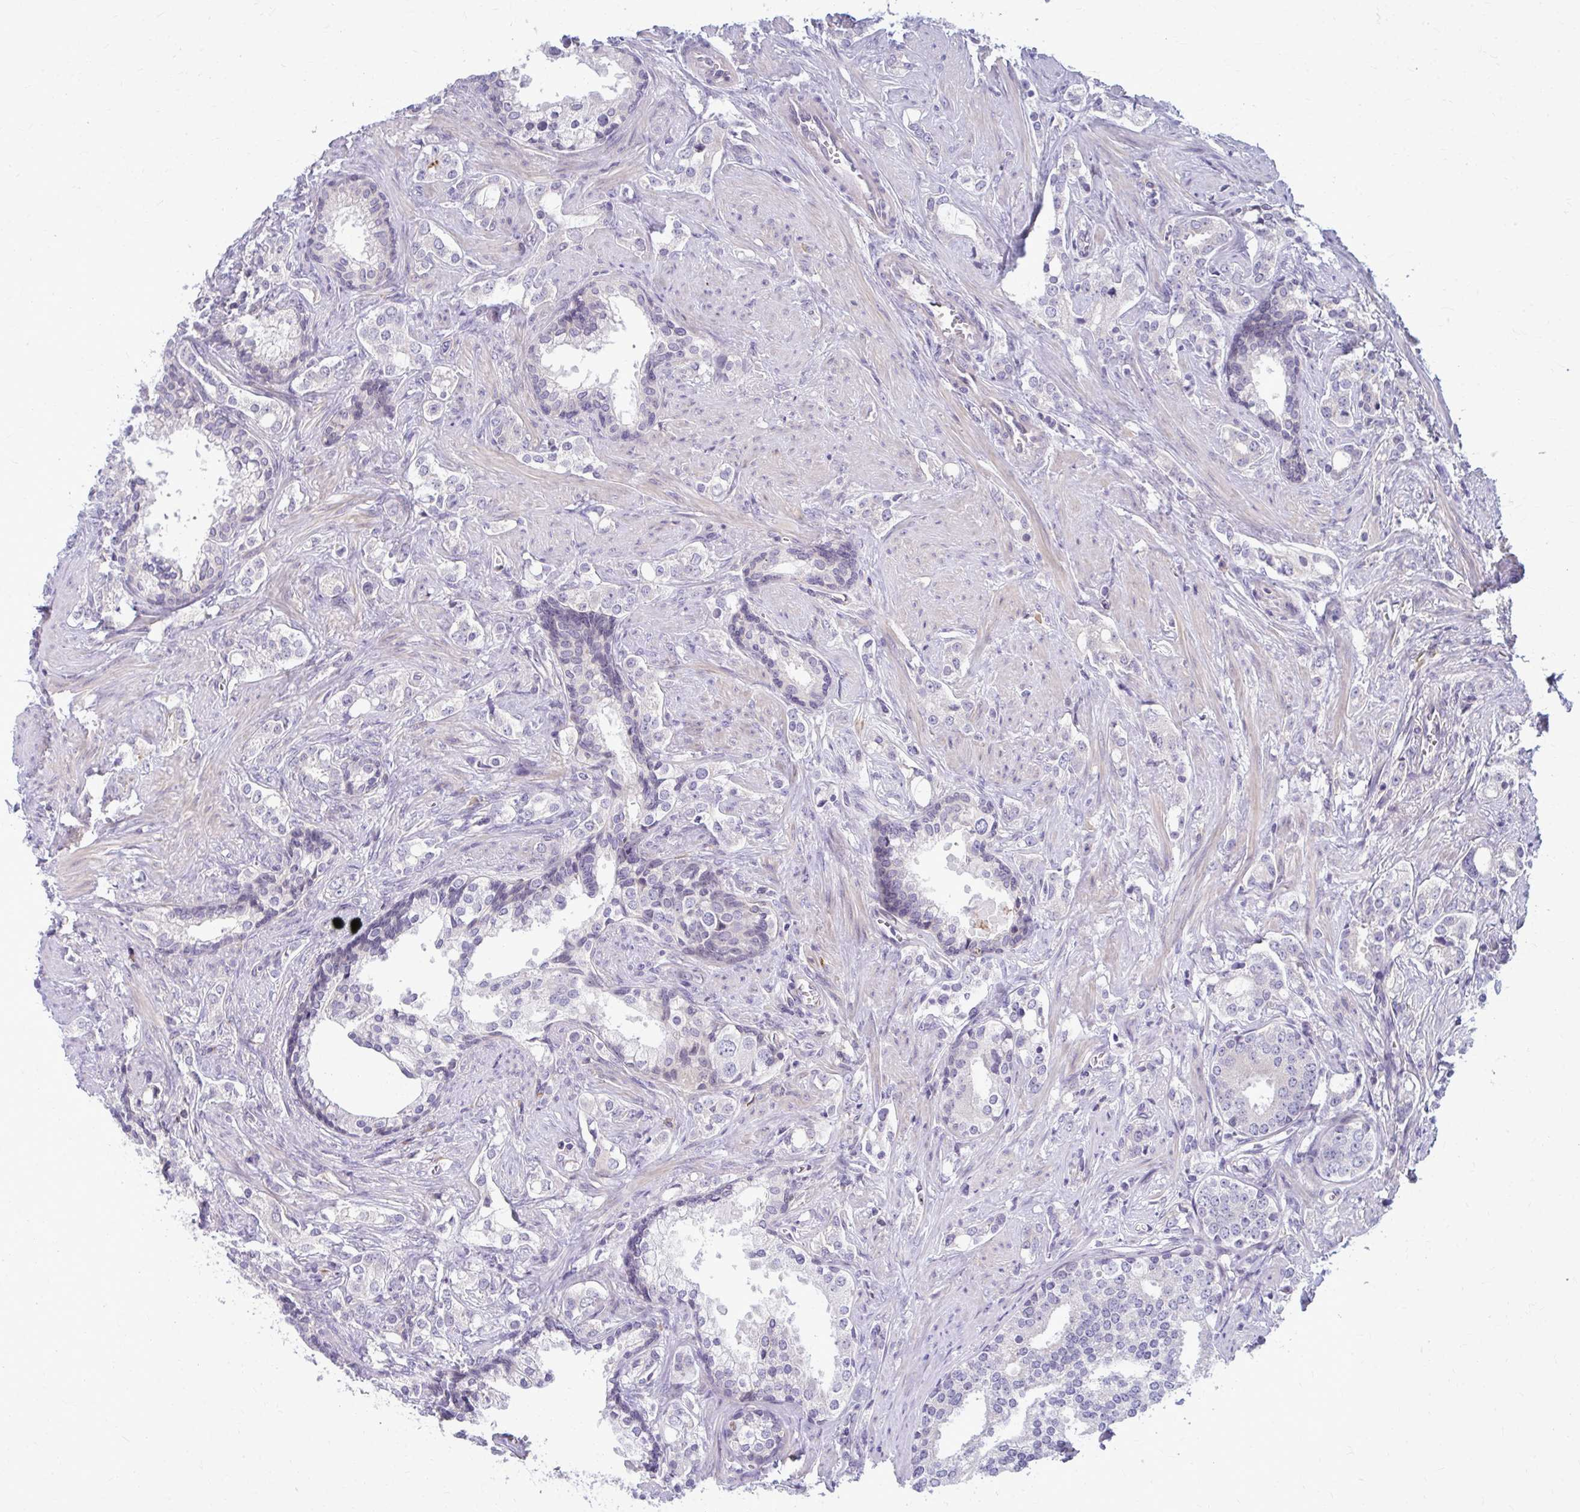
{"staining": {"intensity": "negative", "quantity": "none", "location": "none"}, "tissue": "prostate cancer", "cell_type": "Tumor cells", "image_type": "cancer", "snomed": [{"axis": "morphology", "description": "Adenocarcinoma, Medium grade"}, {"axis": "topography", "description": "Prostate"}], "caption": "This micrograph is of prostate medium-grade adenocarcinoma stained with IHC to label a protein in brown with the nuclei are counter-stained blue. There is no staining in tumor cells.", "gene": "MCRIP2", "patient": {"sex": "male", "age": 57}}